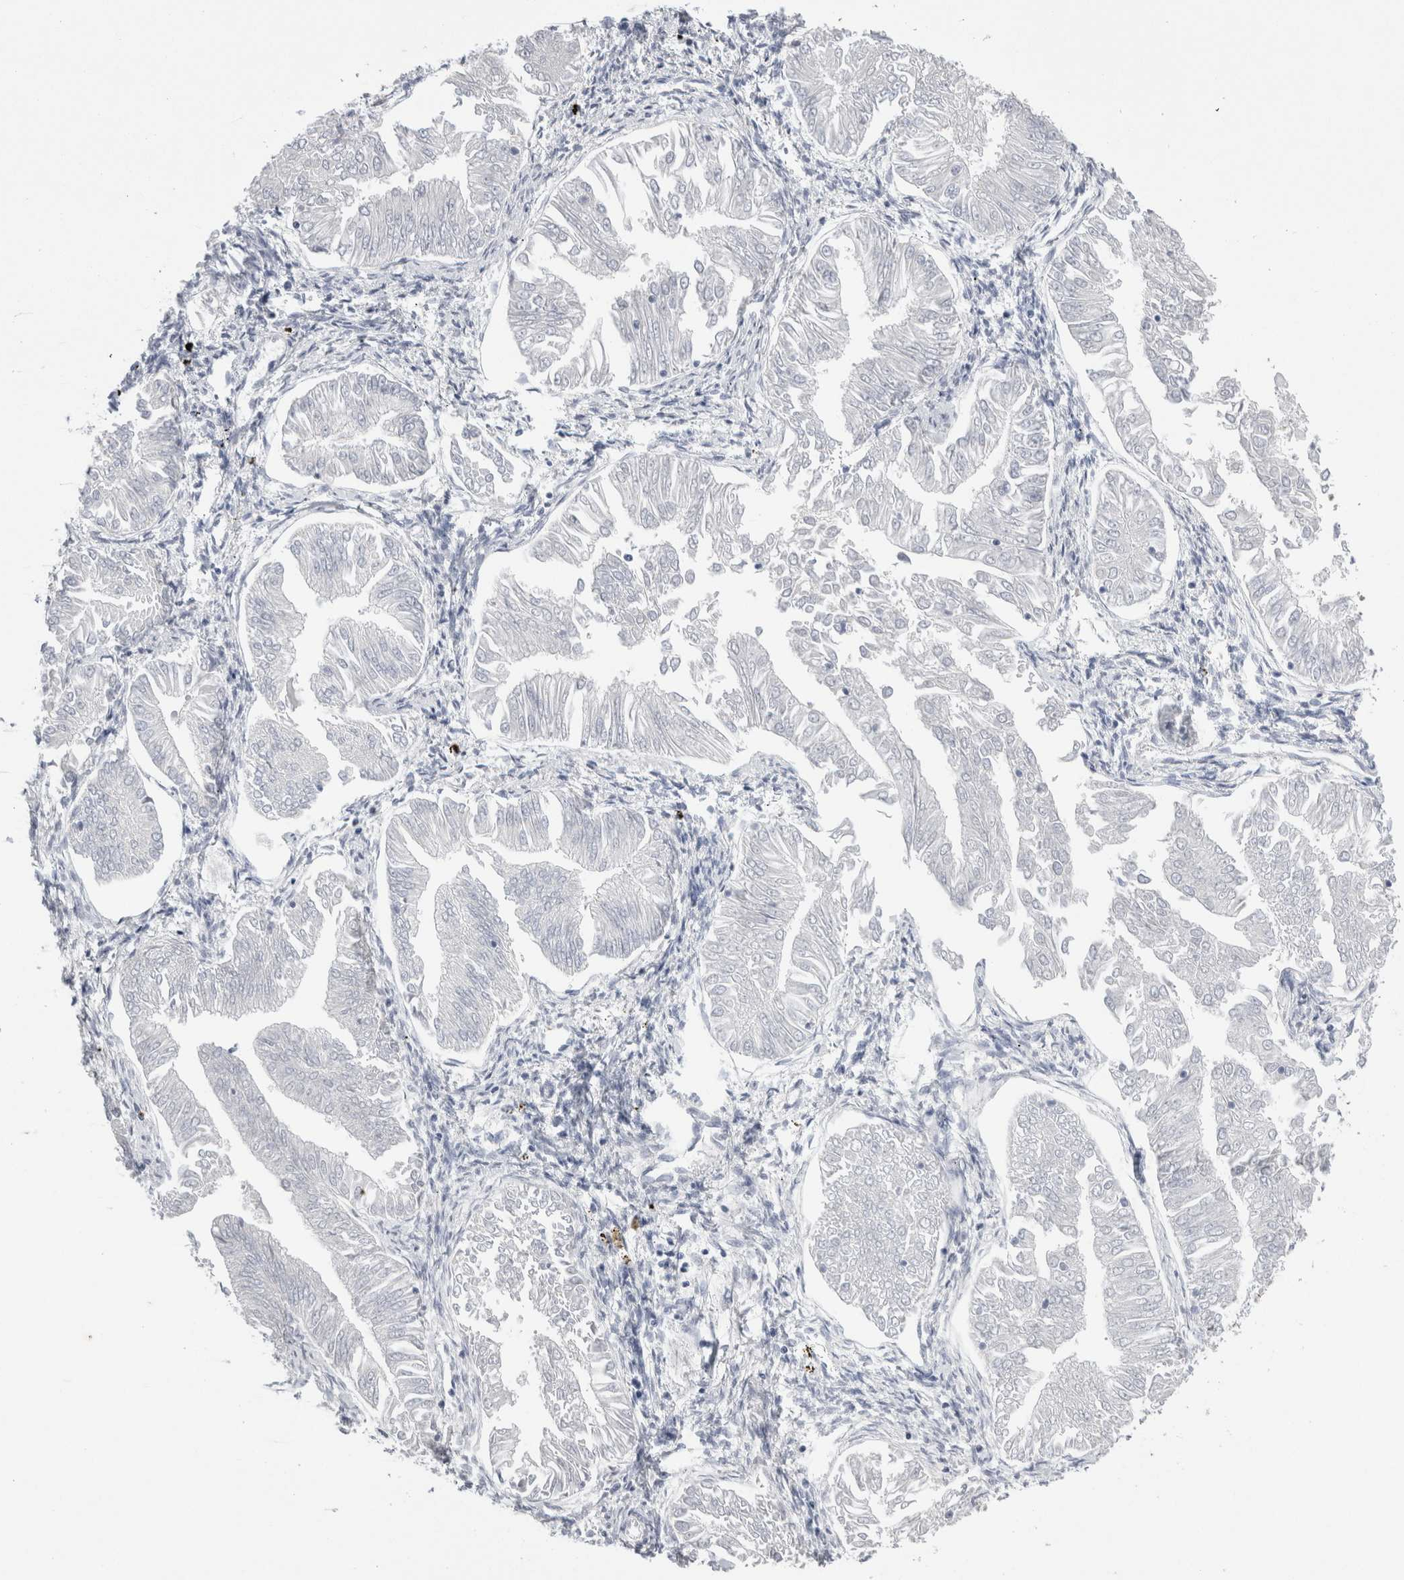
{"staining": {"intensity": "negative", "quantity": "none", "location": "none"}, "tissue": "endometrial cancer", "cell_type": "Tumor cells", "image_type": "cancer", "snomed": [{"axis": "morphology", "description": "Adenocarcinoma, NOS"}, {"axis": "topography", "description": "Endometrium"}], "caption": "This is an immunohistochemistry (IHC) micrograph of human endometrial cancer. There is no staining in tumor cells.", "gene": "S100A12", "patient": {"sex": "female", "age": 53}}